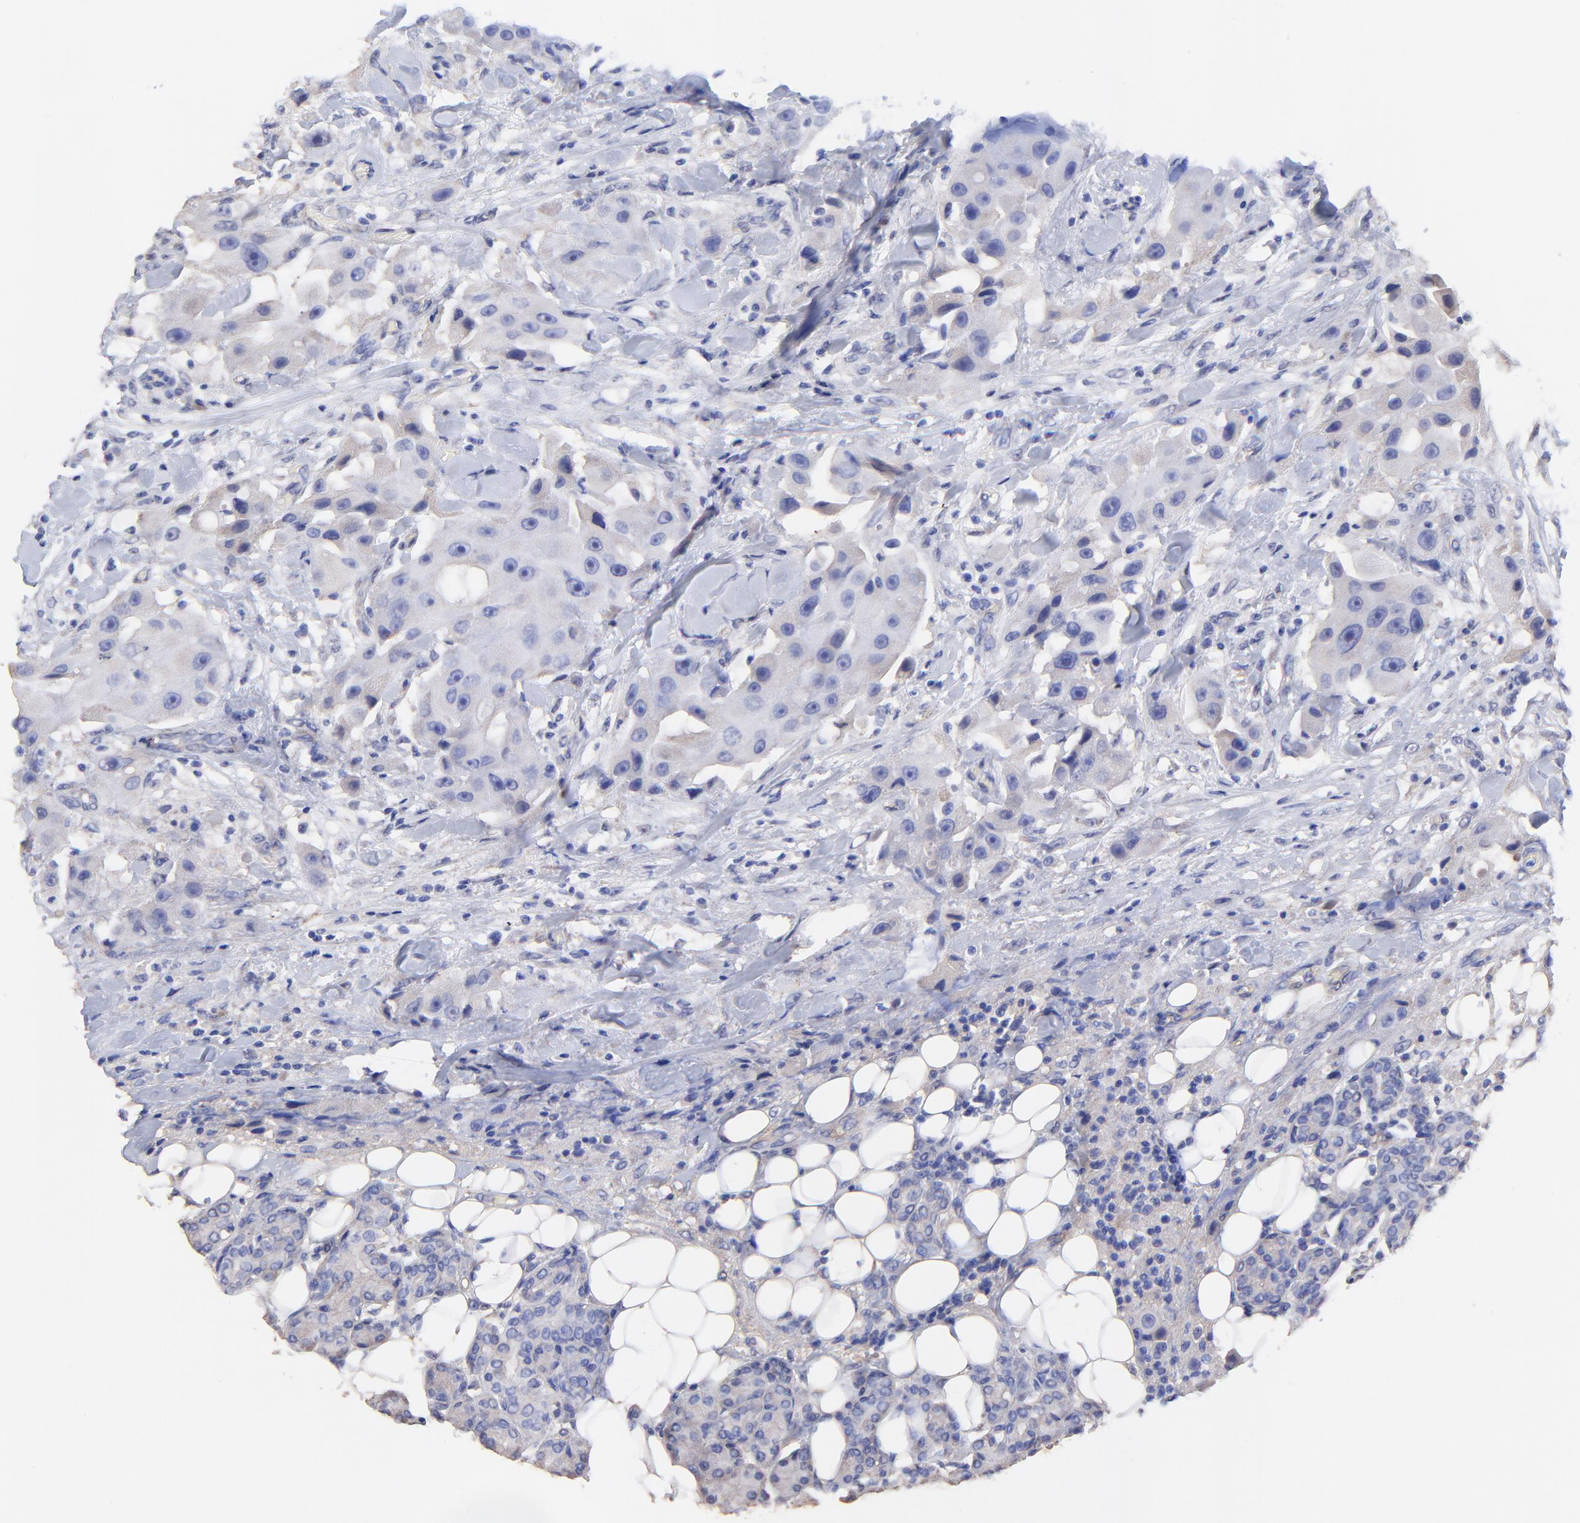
{"staining": {"intensity": "weak", "quantity": ">75%", "location": "cytoplasmic/membranous"}, "tissue": "head and neck cancer", "cell_type": "Tumor cells", "image_type": "cancer", "snomed": [{"axis": "morphology", "description": "Normal tissue, NOS"}, {"axis": "morphology", "description": "Adenocarcinoma, NOS"}, {"axis": "topography", "description": "Salivary gland"}, {"axis": "topography", "description": "Head-Neck"}], "caption": "Immunohistochemistry (IHC) histopathology image of neoplastic tissue: head and neck cancer (adenocarcinoma) stained using IHC shows low levels of weak protein expression localized specifically in the cytoplasmic/membranous of tumor cells, appearing as a cytoplasmic/membranous brown color.", "gene": "ZNF747", "patient": {"sex": "male", "age": 80}}